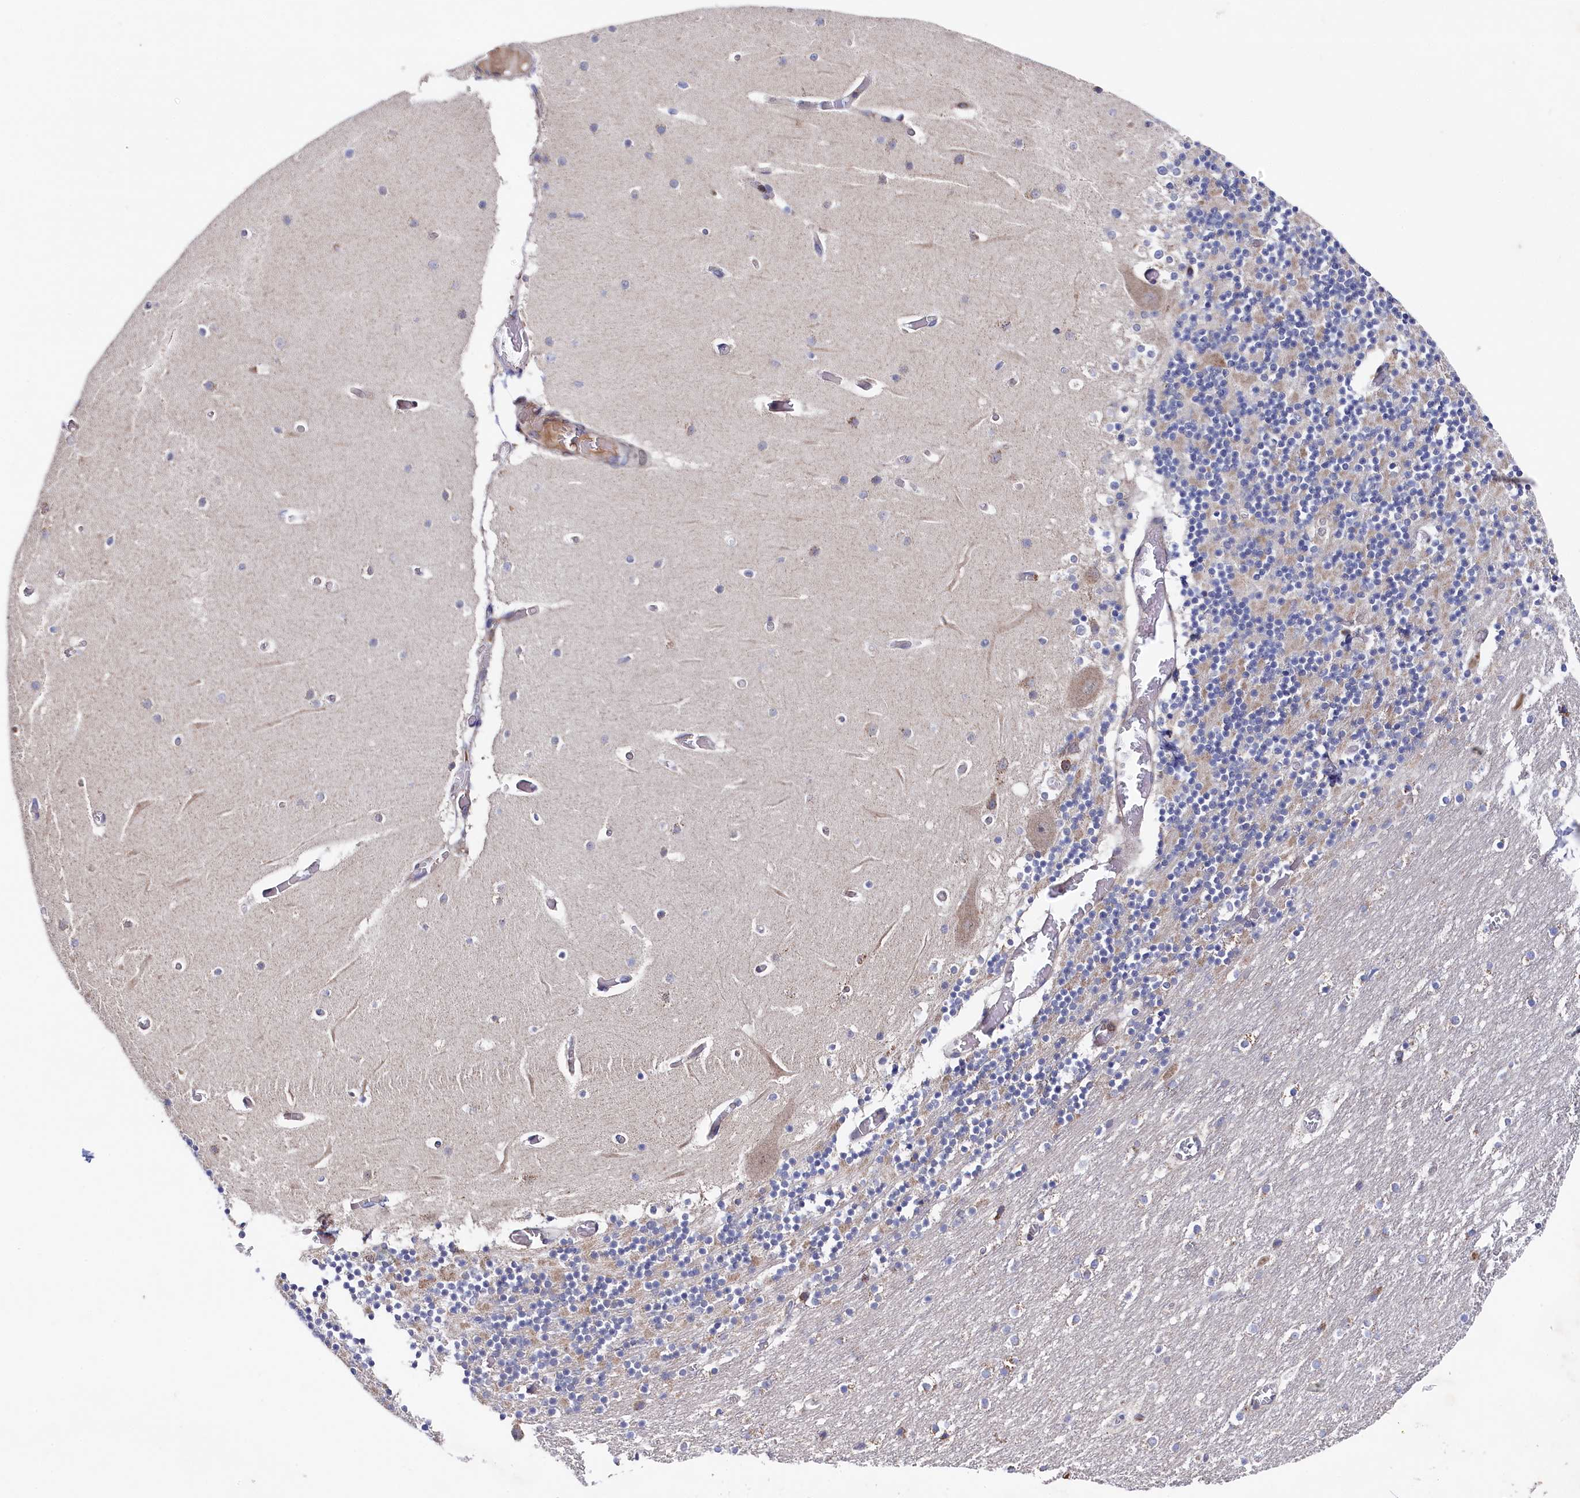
{"staining": {"intensity": "moderate", "quantity": "<25%", "location": "cytoplasmic/membranous"}, "tissue": "cerebellum", "cell_type": "Cells in granular layer", "image_type": "normal", "snomed": [{"axis": "morphology", "description": "Normal tissue, NOS"}, {"axis": "topography", "description": "Cerebellum"}], "caption": "DAB (3,3'-diaminobenzidine) immunohistochemical staining of benign cerebellum shows moderate cytoplasmic/membranous protein expression in about <25% of cells in granular layer. (Stains: DAB in brown, nuclei in blue, Microscopy: brightfield microscopy at high magnification).", "gene": "CHCHD1", "patient": {"sex": "female", "age": 28}}